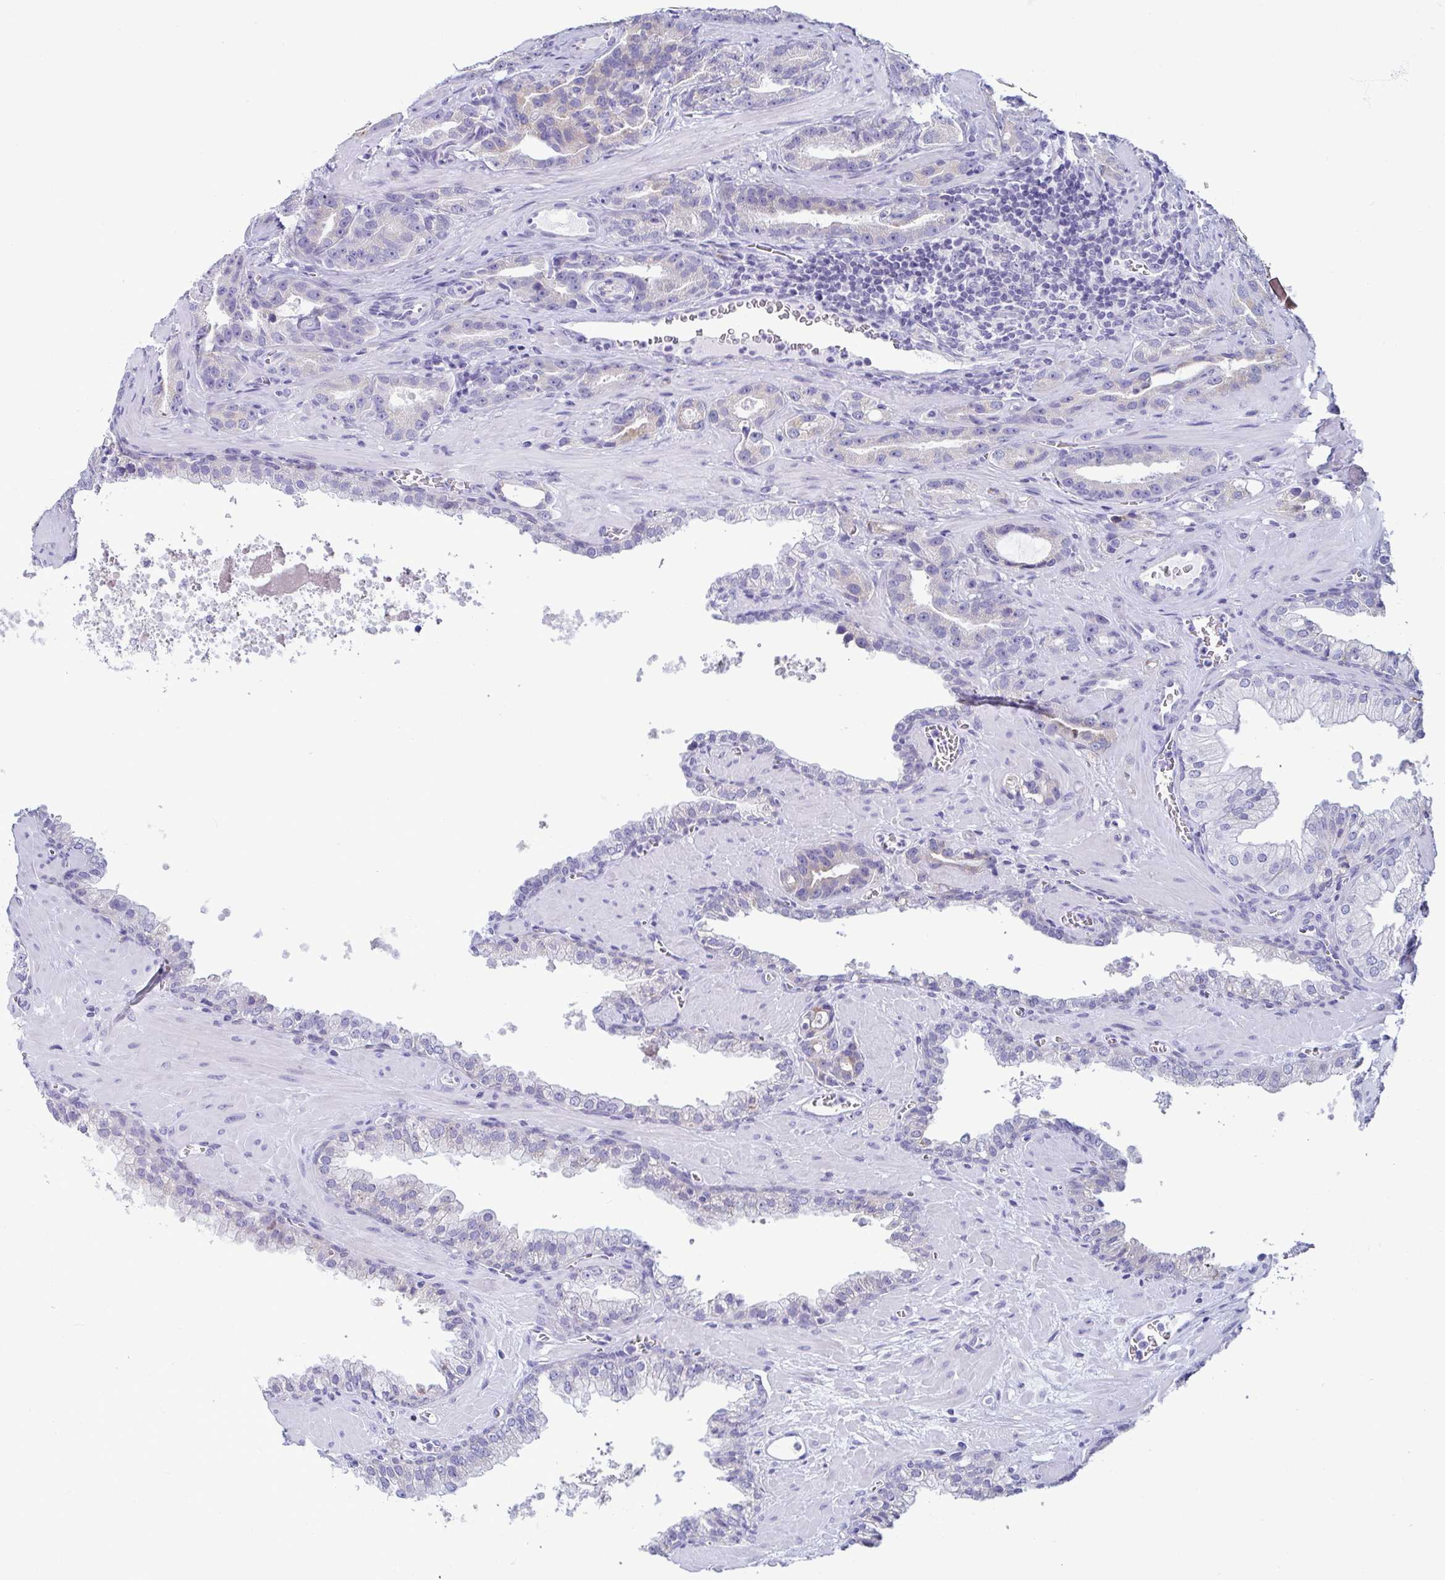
{"staining": {"intensity": "negative", "quantity": "none", "location": "none"}, "tissue": "prostate cancer", "cell_type": "Tumor cells", "image_type": "cancer", "snomed": [{"axis": "morphology", "description": "Adenocarcinoma, High grade"}, {"axis": "topography", "description": "Prostate"}], "caption": "This is an immunohistochemistry photomicrograph of prostate cancer (high-grade adenocarcinoma). There is no expression in tumor cells.", "gene": "TFPI2", "patient": {"sex": "male", "age": 65}}